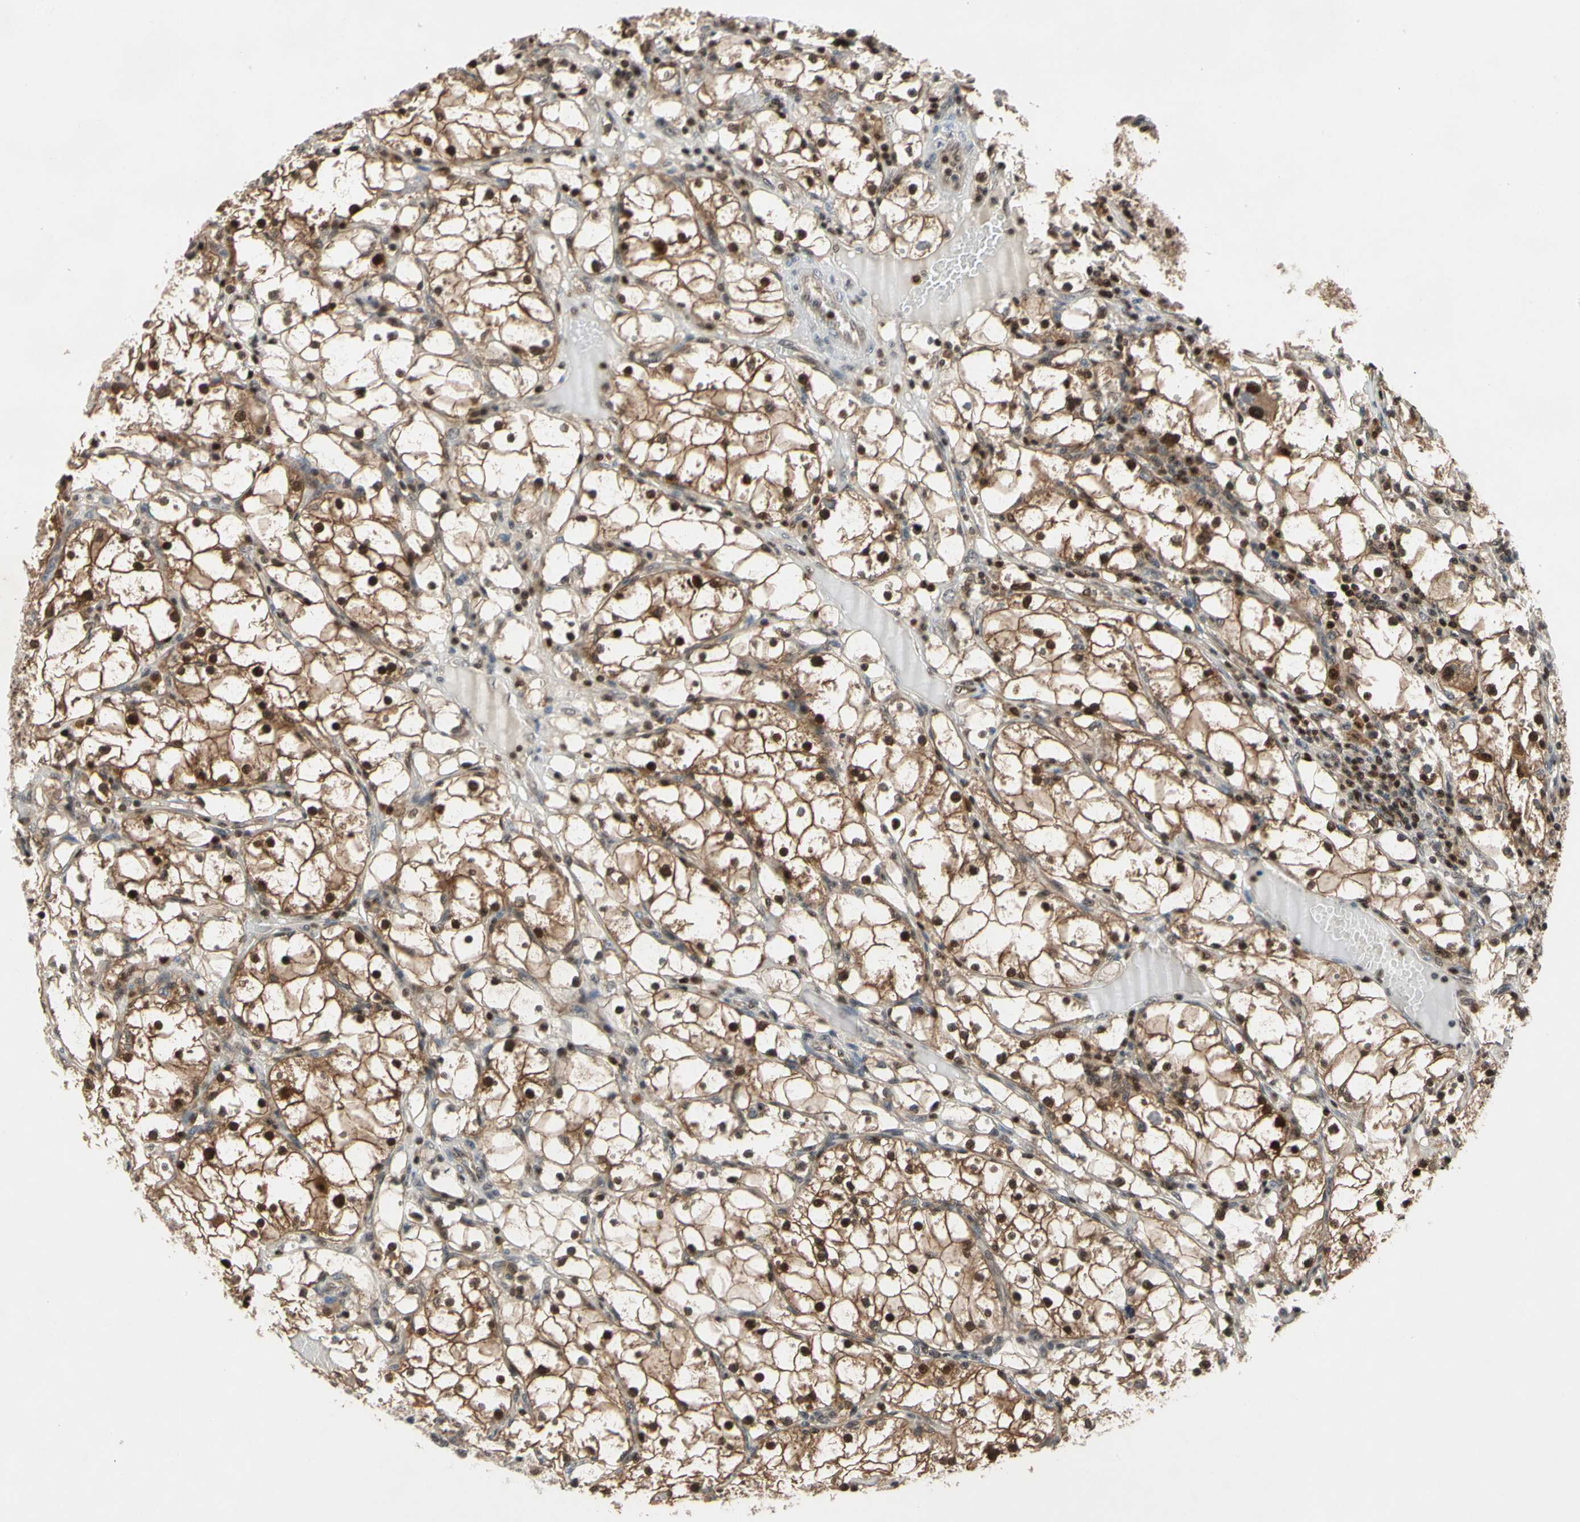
{"staining": {"intensity": "strong", "quantity": ">75%", "location": "cytoplasmic/membranous,nuclear"}, "tissue": "renal cancer", "cell_type": "Tumor cells", "image_type": "cancer", "snomed": [{"axis": "morphology", "description": "Adenocarcinoma, NOS"}, {"axis": "topography", "description": "Kidney"}], "caption": "A histopathology image of human renal adenocarcinoma stained for a protein demonstrates strong cytoplasmic/membranous and nuclear brown staining in tumor cells. Nuclei are stained in blue.", "gene": "GSR", "patient": {"sex": "male", "age": 56}}